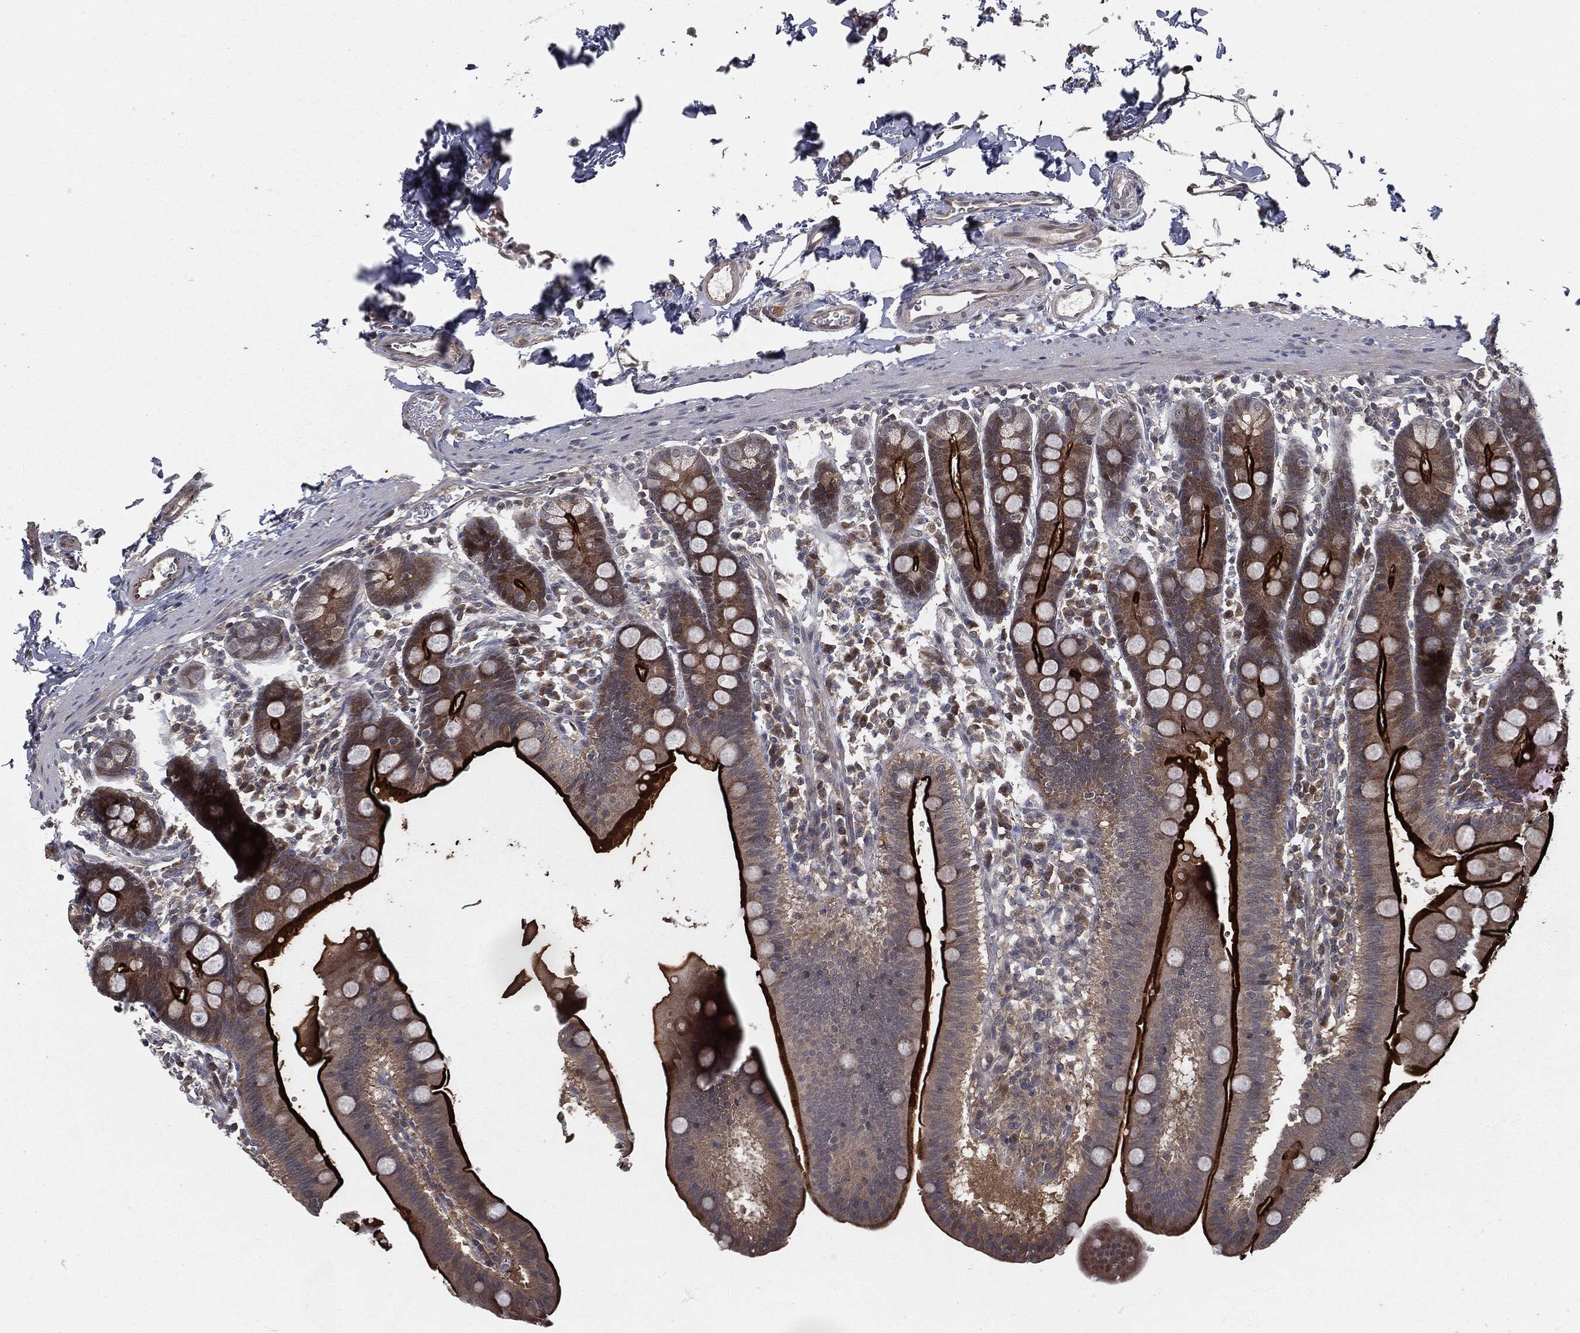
{"staining": {"intensity": "strong", "quantity": "25%-75%", "location": "cytoplasmic/membranous"}, "tissue": "duodenum", "cell_type": "Glandular cells", "image_type": "normal", "snomed": [{"axis": "morphology", "description": "Normal tissue, NOS"}, {"axis": "topography", "description": "Duodenum"}], "caption": "A brown stain shows strong cytoplasmic/membranous positivity of a protein in glandular cells of benign human duodenum. Immunohistochemistry stains the protein of interest in brown and the nuclei are stained blue.", "gene": "FBXO7", "patient": {"sex": "male", "age": 59}}